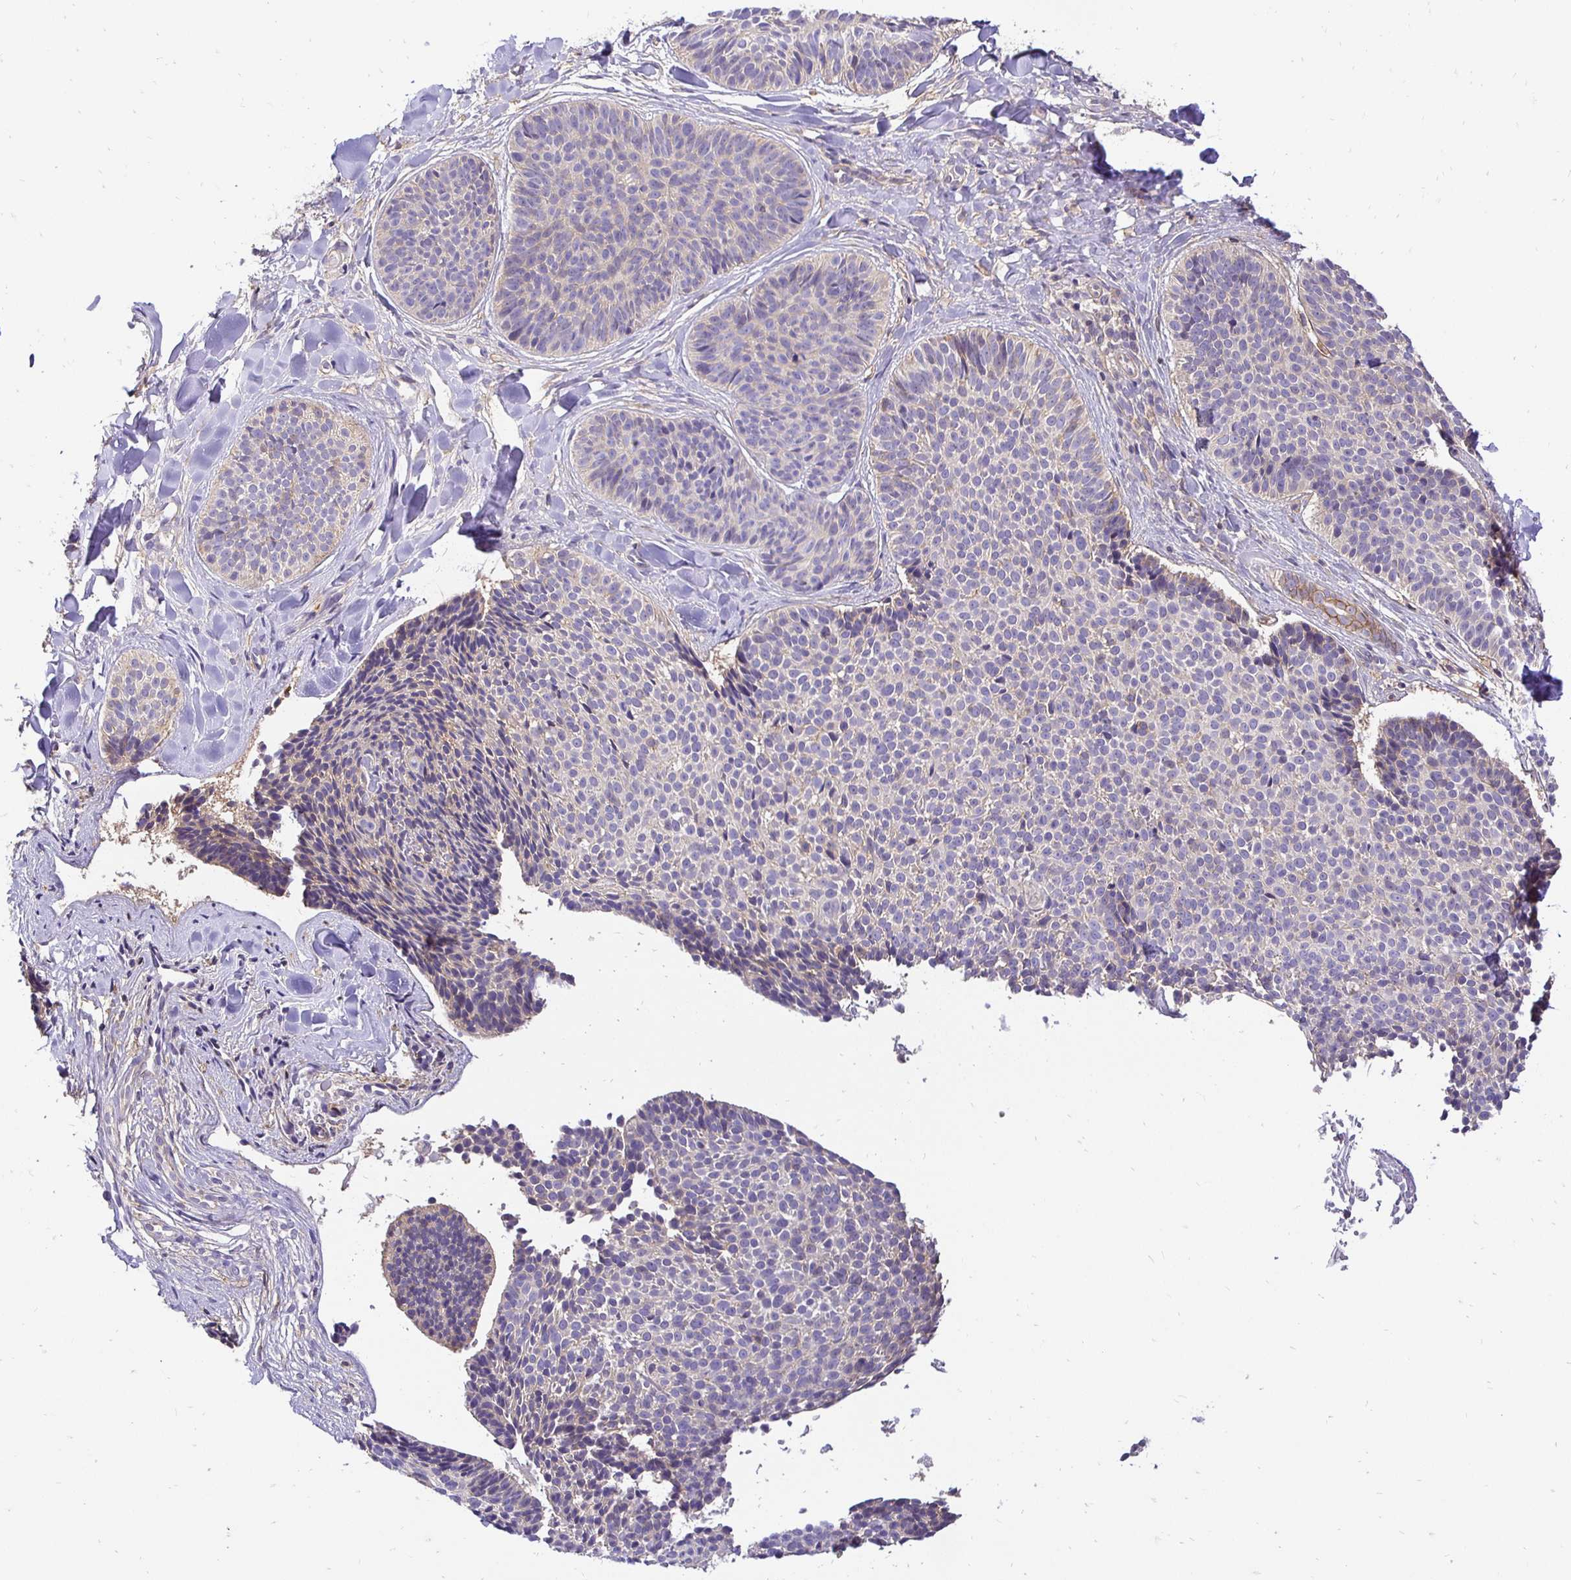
{"staining": {"intensity": "negative", "quantity": "none", "location": "none"}, "tissue": "skin cancer", "cell_type": "Tumor cells", "image_type": "cancer", "snomed": [{"axis": "morphology", "description": "Basal cell carcinoma"}, {"axis": "topography", "description": "Skin"}], "caption": "Human skin cancer stained for a protein using immunohistochemistry exhibits no positivity in tumor cells.", "gene": "SLC9A1", "patient": {"sex": "male", "age": 82}}